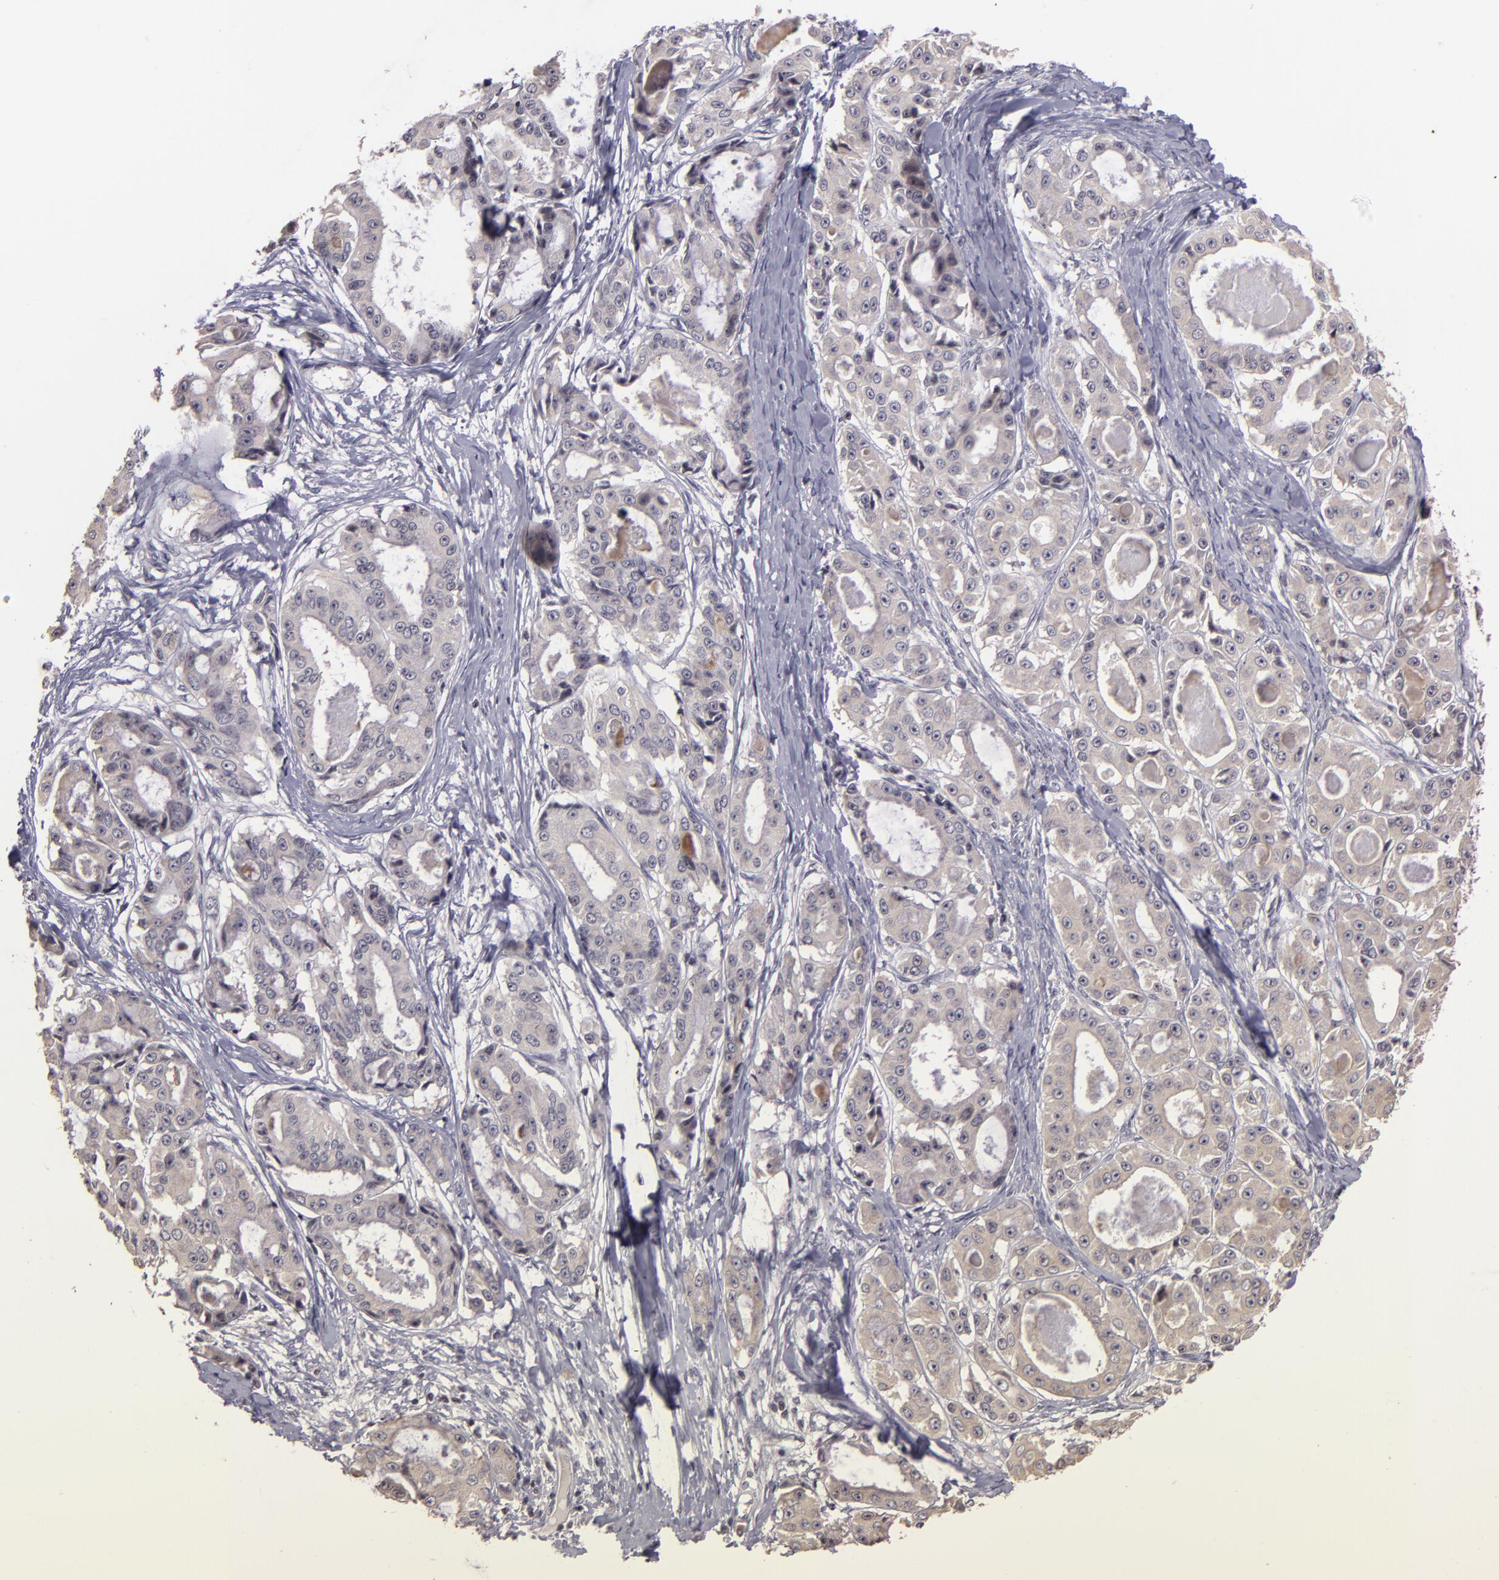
{"staining": {"intensity": "negative", "quantity": "none", "location": "none"}, "tissue": "ovarian cancer", "cell_type": "Tumor cells", "image_type": "cancer", "snomed": [{"axis": "morphology", "description": "Carcinoma, endometroid"}, {"axis": "topography", "description": "Ovary"}], "caption": "Ovarian cancer stained for a protein using IHC shows no positivity tumor cells.", "gene": "AKAP6", "patient": {"sex": "female", "age": 61}}